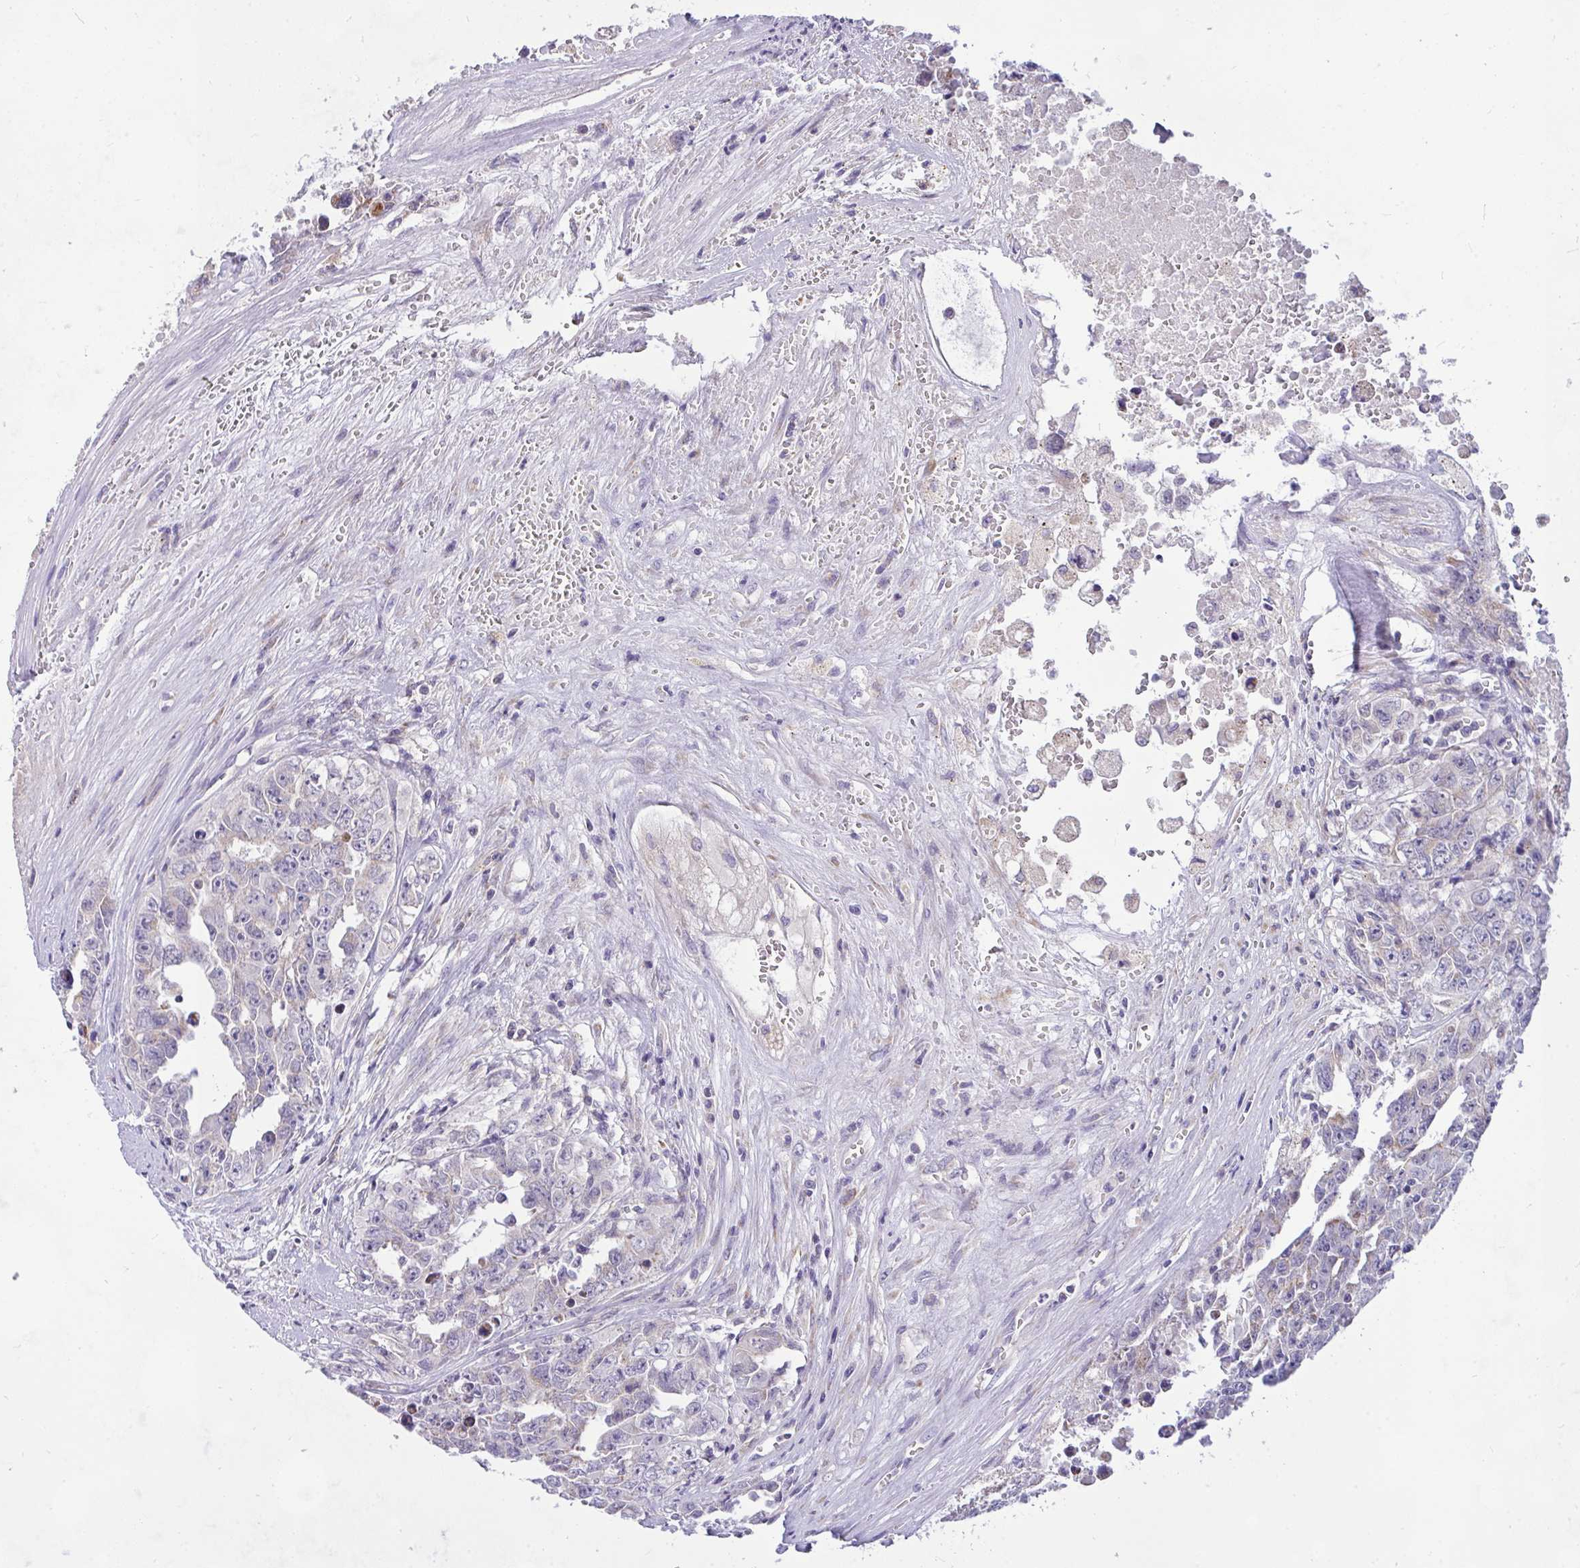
{"staining": {"intensity": "negative", "quantity": "none", "location": "none"}, "tissue": "testis cancer", "cell_type": "Tumor cells", "image_type": "cancer", "snomed": [{"axis": "morphology", "description": "Carcinoma, Embryonal, NOS"}, {"axis": "topography", "description": "Testis"}], "caption": "The histopathology image reveals no significant expression in tumor cells of testis cancer (embryonal carcinoma).", "gene": "CEP63", "patient": {"sex": "male", "age": 24}}